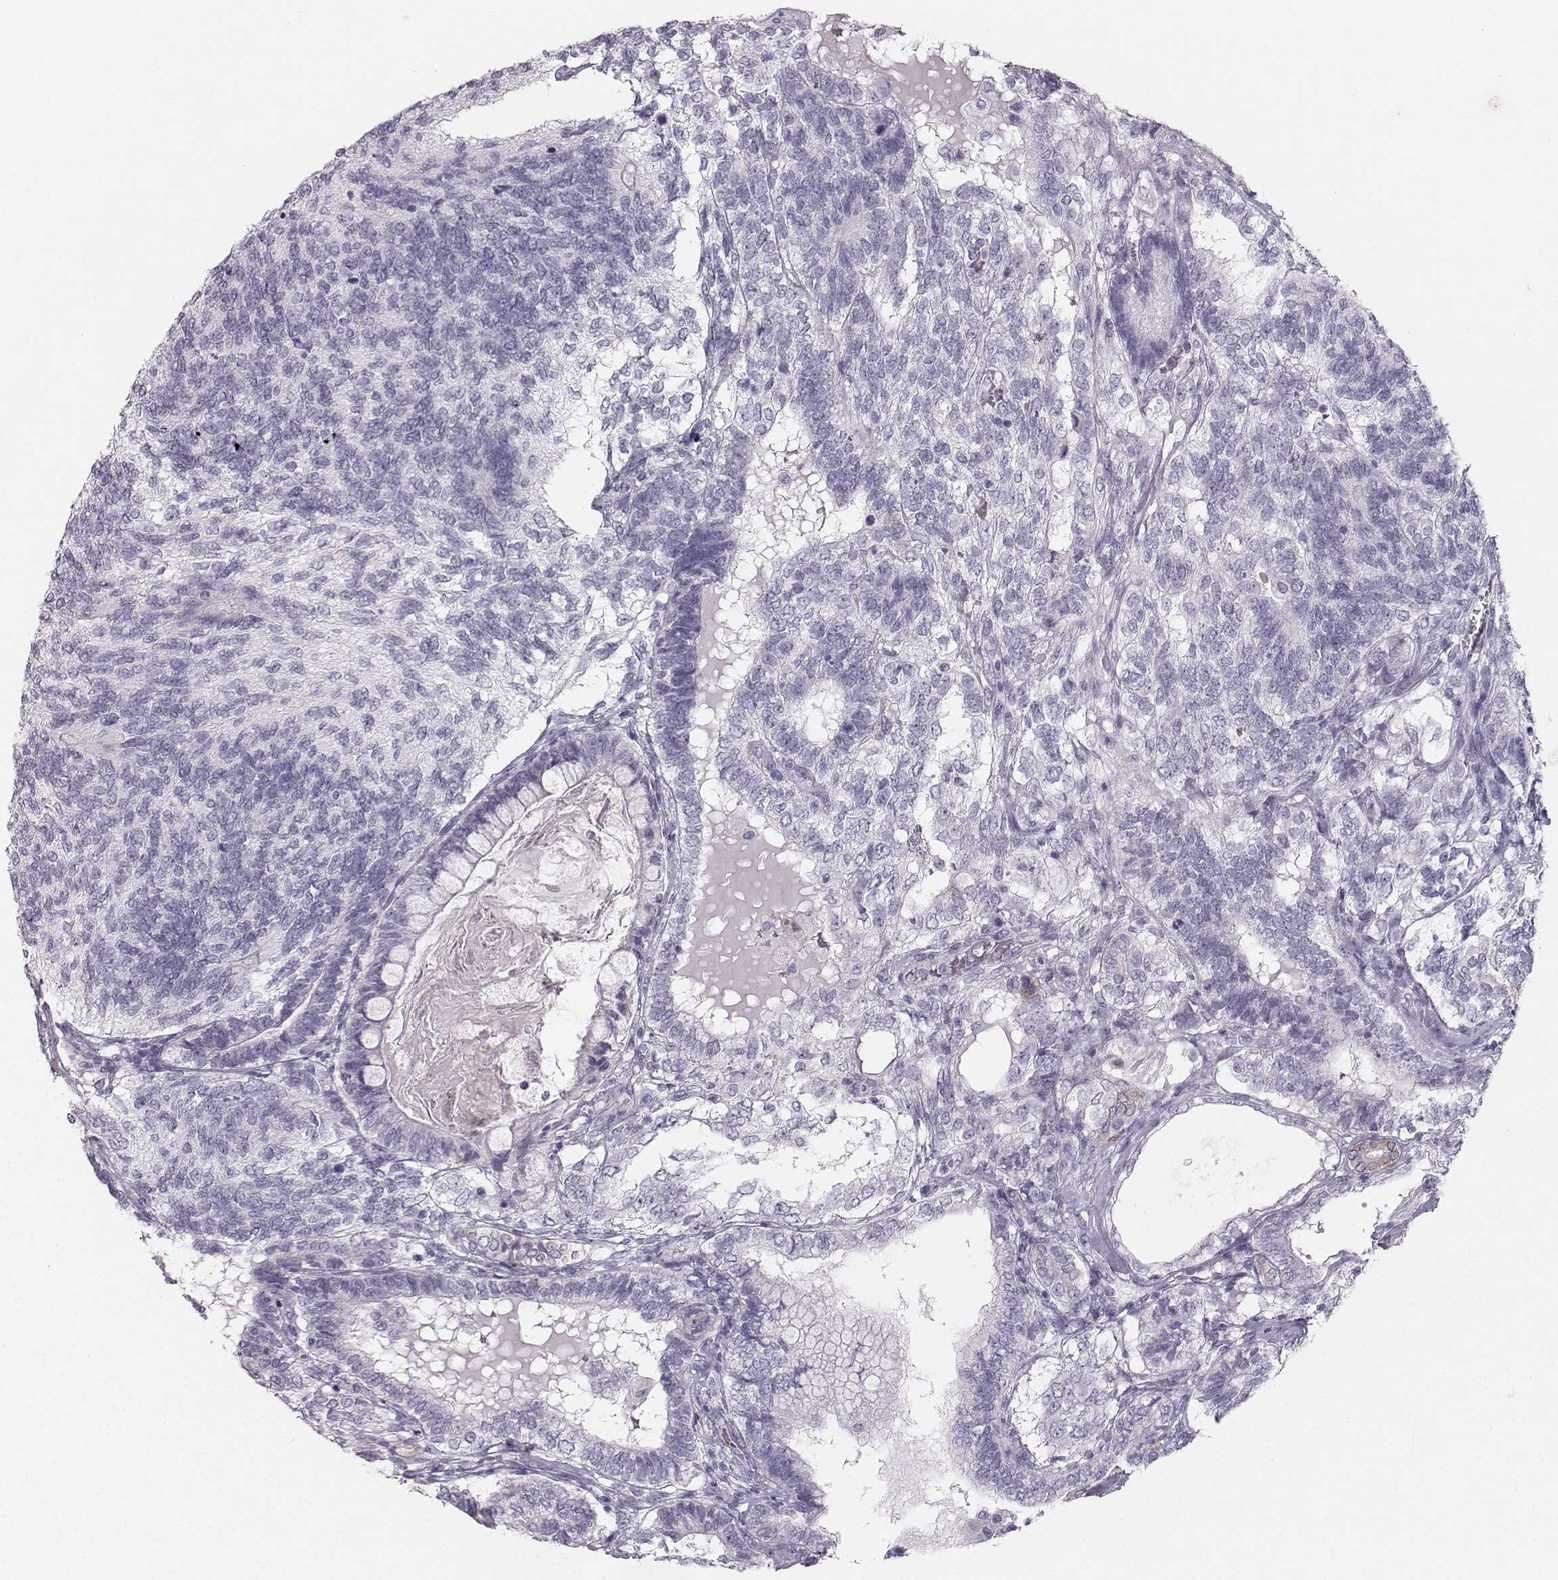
{"staining": {"intensity": "negative", "quantity": "none", "location": "none"}, "tissue": "testis cancer", "cell_type": "Tumor cells", "image_type": "cancer", "snomed": [{"axis": "morphology", "description": "Seminoma, NOS"}, {"axis": "morphology", "description": "Carcinoma, Embryonal, NOS"}, {"axis": "topography", "description": "Testis"}], "caption": "Photomicrograph shows no protein expression in tumor cells of seminoma (testis) tissue.", "gene": "CASR", "patient": {"sex": "male", "age": 41}}